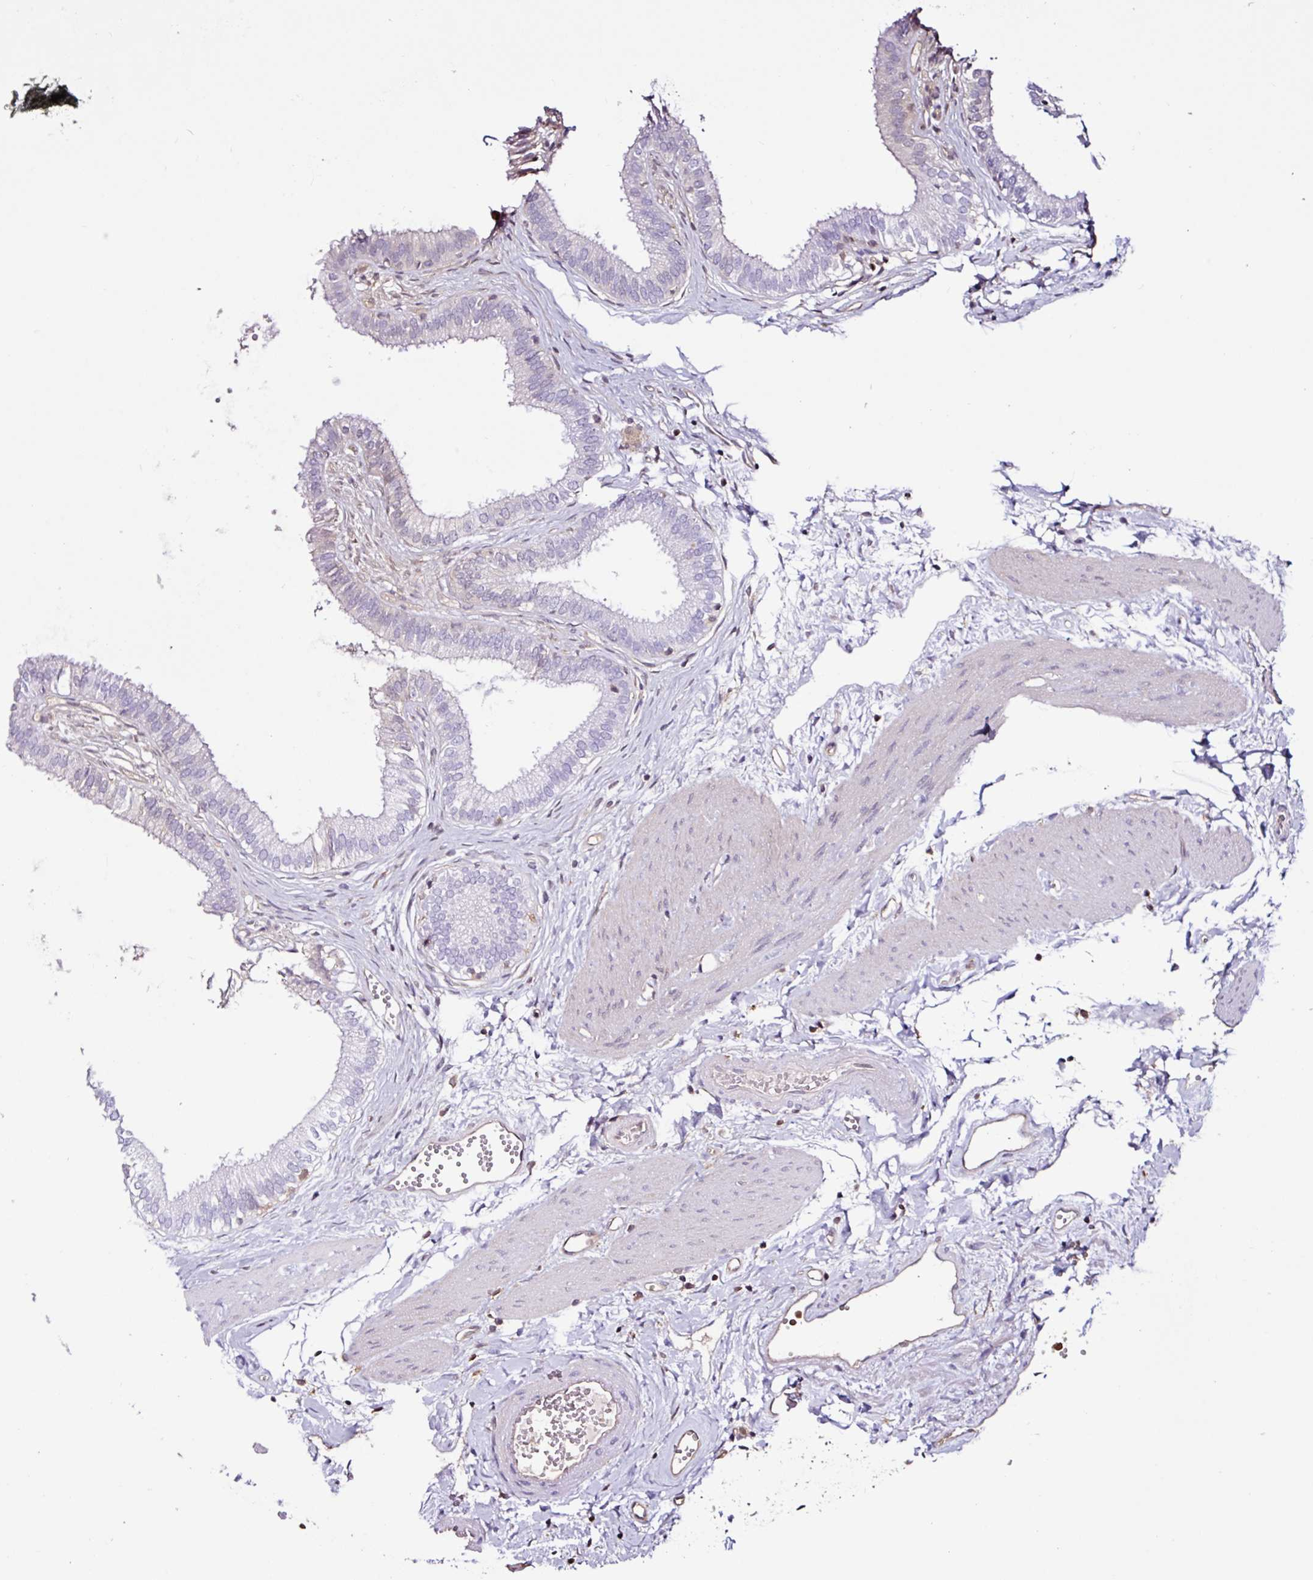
{"staining": {"intensity": "negative", "quantity": "none", "location": "none"}, "tissue": "gallbladder", "cell_type": "Glandular cells", "image_type": "normal", "snomed": [{"axis": "morphology", "description": "Normal tissue, NOS"}, {"axis": "topography", "description": "Gallbladder"}], "caption": "Immunohistochemical staining of normal human gallbladder shows no significant staining in glandular cells.", "gene": "ARHGDIB", "patient": {"sex": "female", "age": 54}}